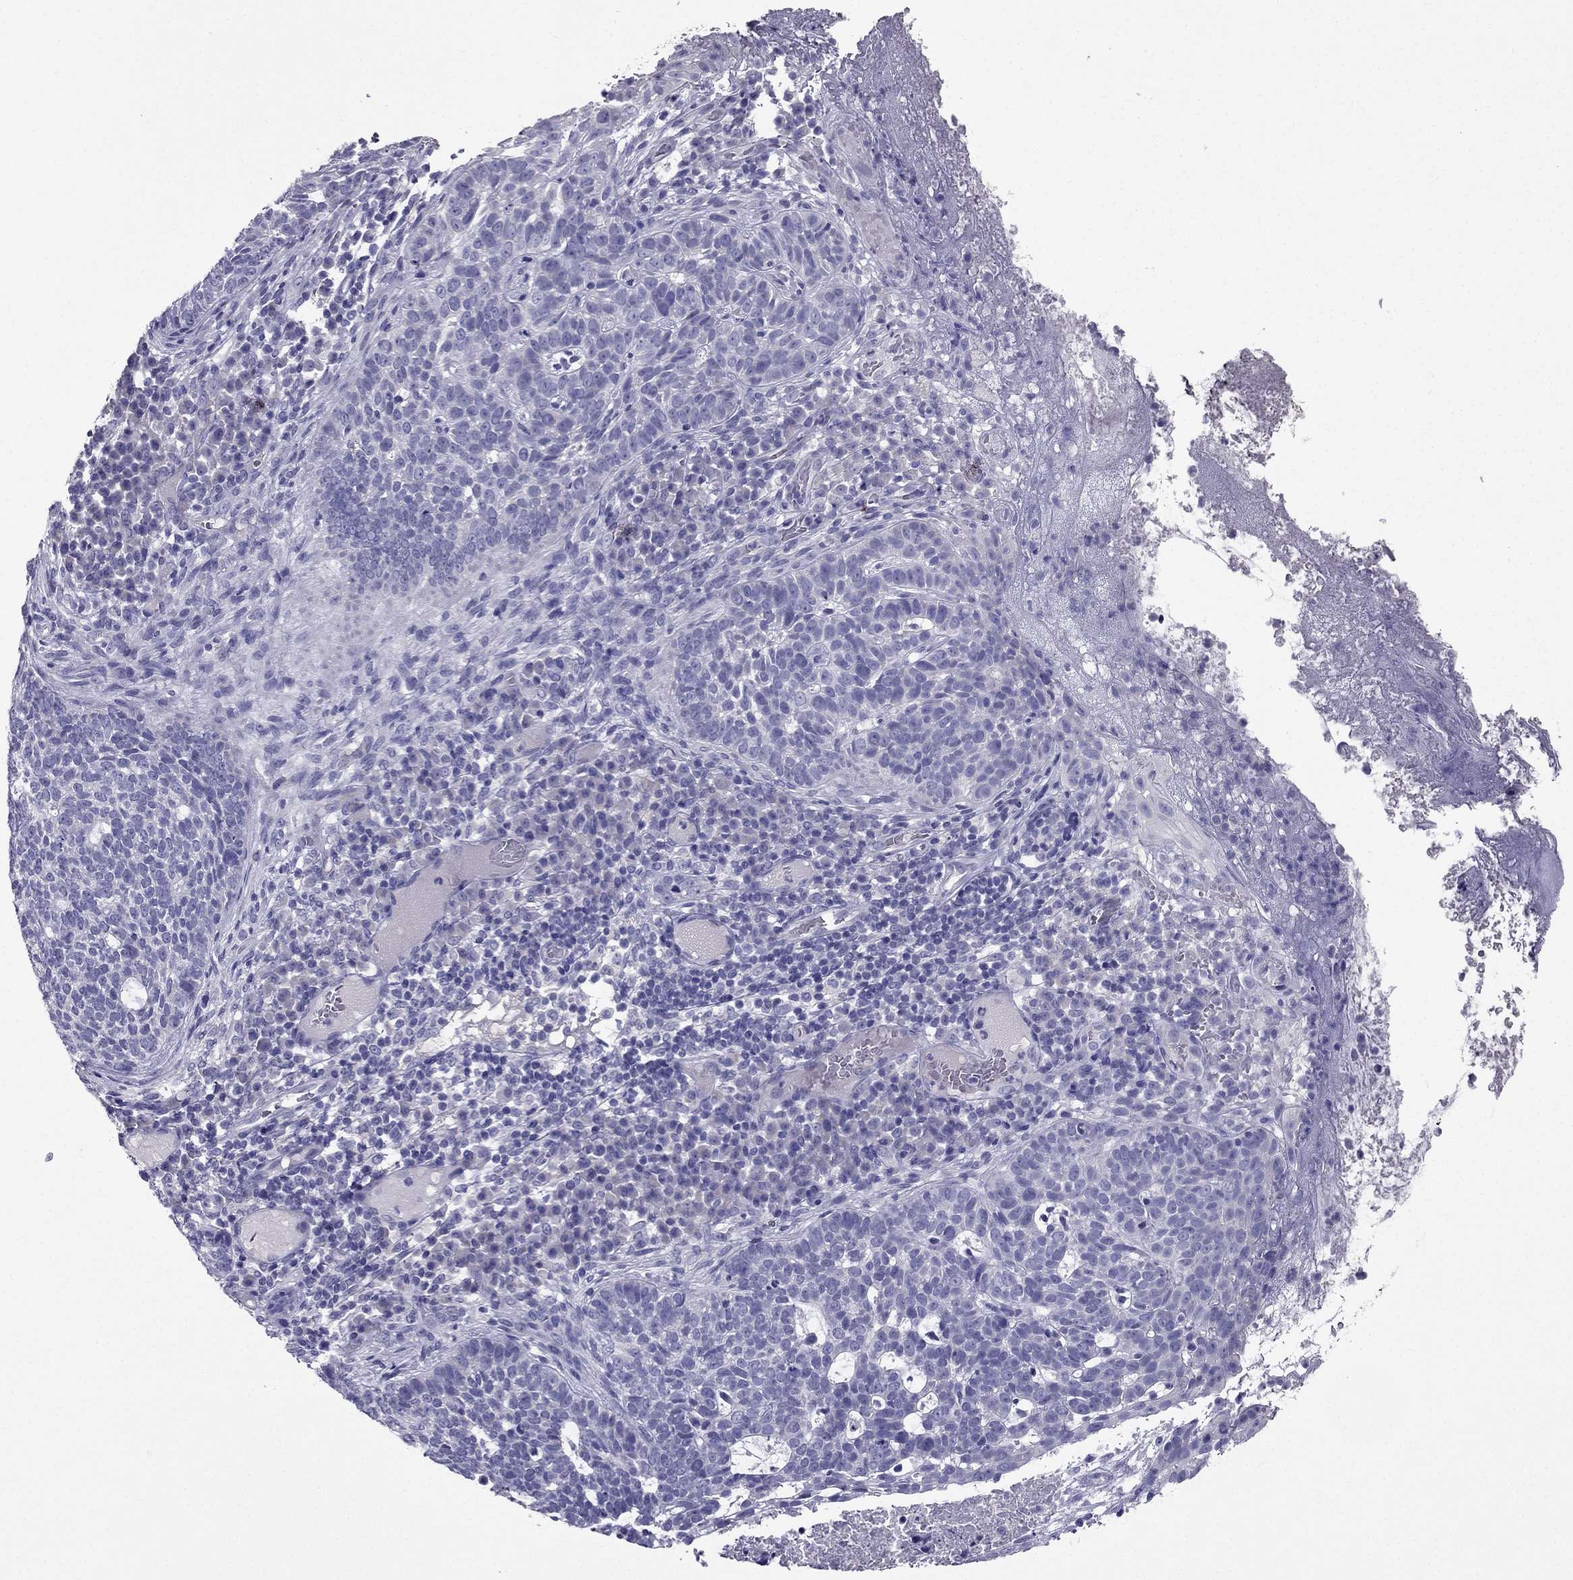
{"staining": {"intensity": "negative", "quantity": "none", "location": "none"}, "tissue": "skin cancer", "cell_type": "Tumor cells", "image_type": "cancer", "snomed": [{"axis": "morphology", "description": "Basal cell carcinoma"}, {"axis": "topography", "description": "Skin"}], "caption": "Human skin cancer stained for a protein using IHC exhibits no expression in tumor cells.", "gene": "ZNF541", "patient": {"sex": "female", "age": 69}}